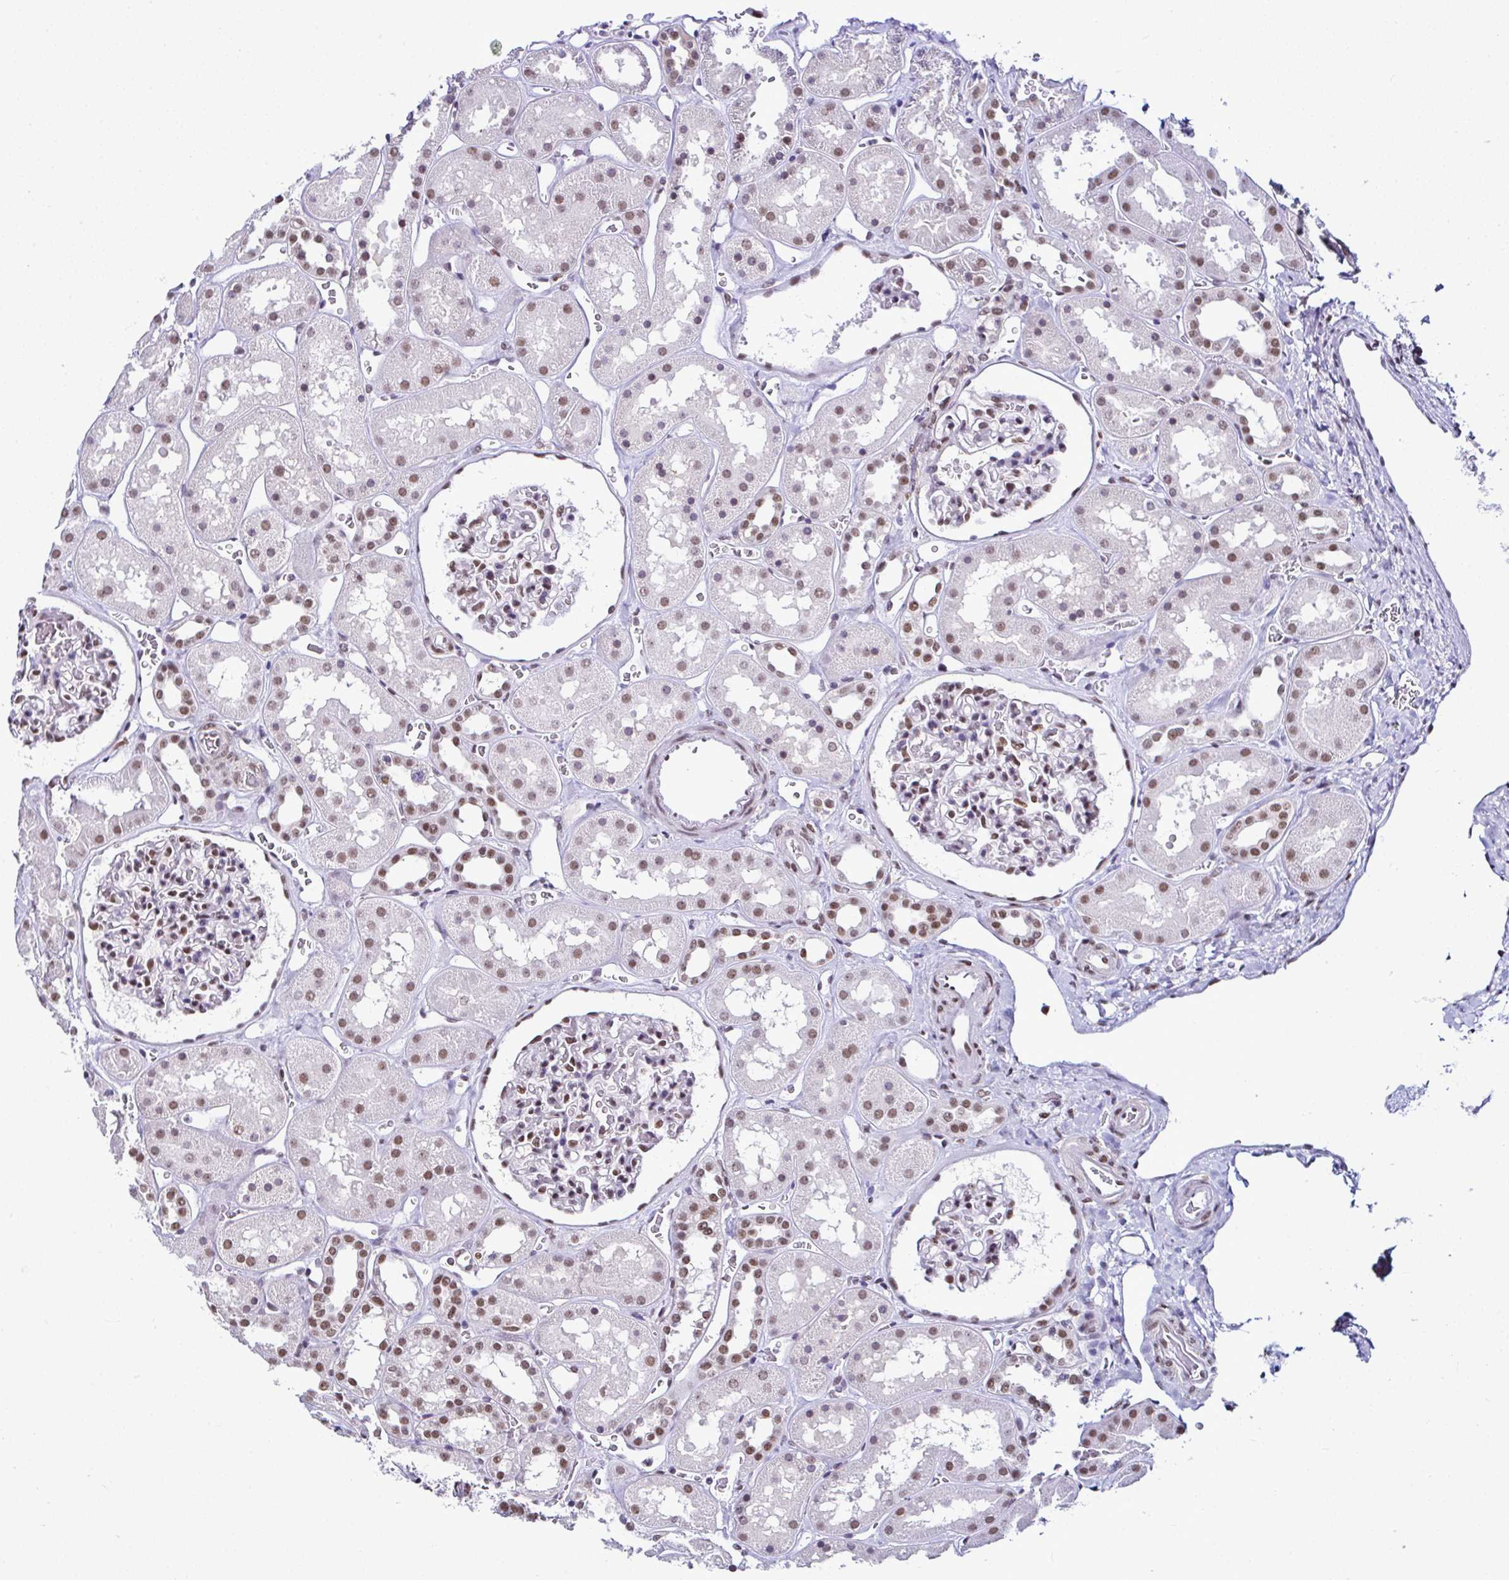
{"staining": {"intensity": "moderate", "quantity": ">75%", "location": "nuclear"}, "tissue": "kidney", "cell_type": "Cells in glomeruli", "image_type": "normal", "snomed": [{"axis": "morphology", "description": "Normal tissue, NOS"}, {"axis": "topography", "description": "Kidney"}], "caption": "Approximately >75% of cells in glomeruli in unremarkable human kidney demonstrate moderate nuclear protein positivity as visualized by brown immunohistochemical staining.", "gene": "DR1", "patient": {"sex": "female", "age": 41}}